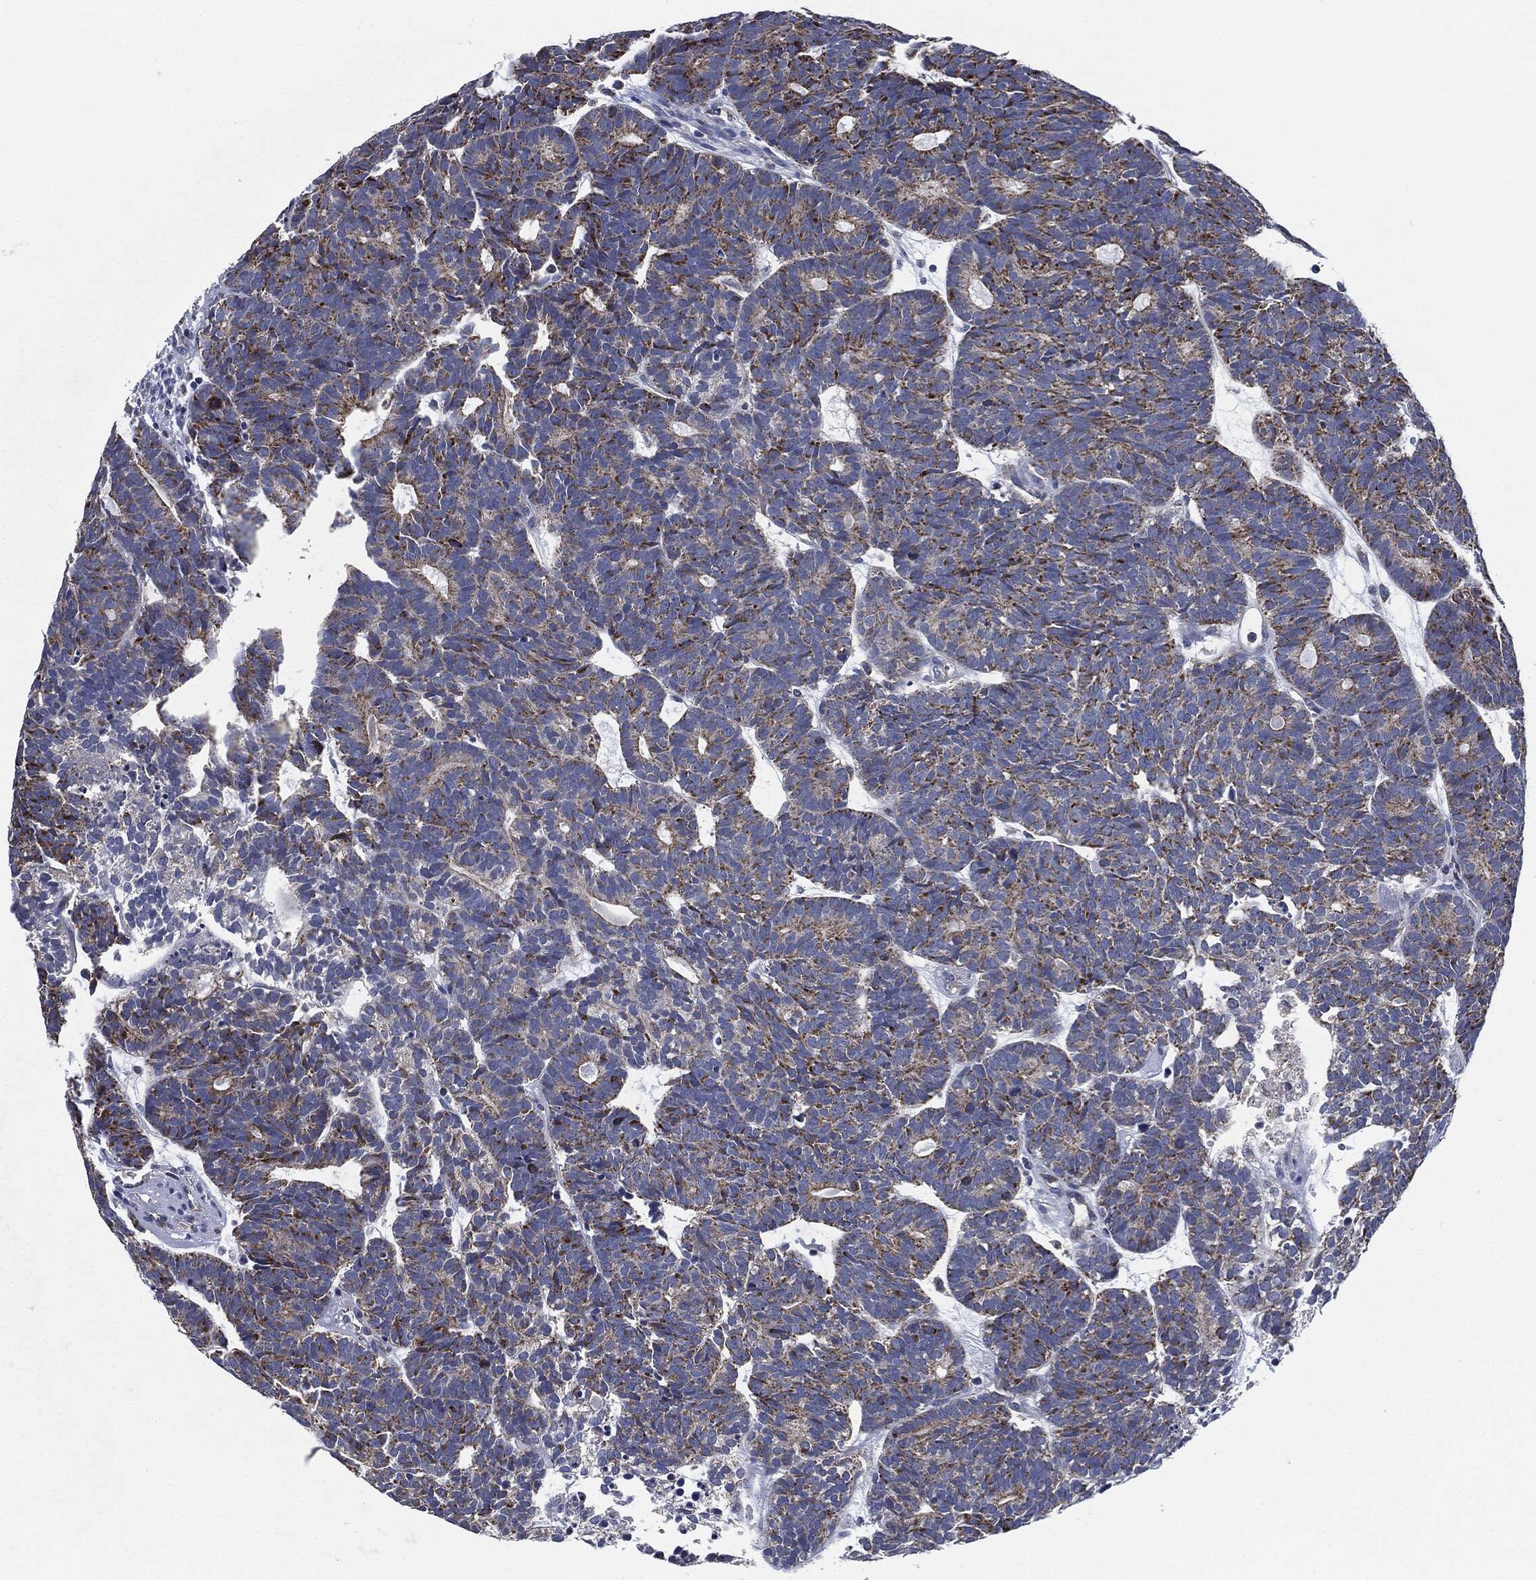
{"staining": {"intensity": "strong", "quantity": ">75%", "location": "cytoplasmic/membranous"}, "tissue": "head and neck cancer", "cell_type": "Tumor cells", "image_type": "cancer", "snomed": [{"axis": "morphology", "description": "Adenocarcinoma, NOS"}, {"axis": "topography", "description": "Head-Neck"}], "caption": "IHC image of human head and neck cancer (adenocarcinoma) stained for a protein (brown), which exhibits high levels of strong cytoplasmic/membranous positivity in approximately >75% of tumor cells.", "gene": "SIGLEC9", "patient": {"sex": "female", "age": 81}}